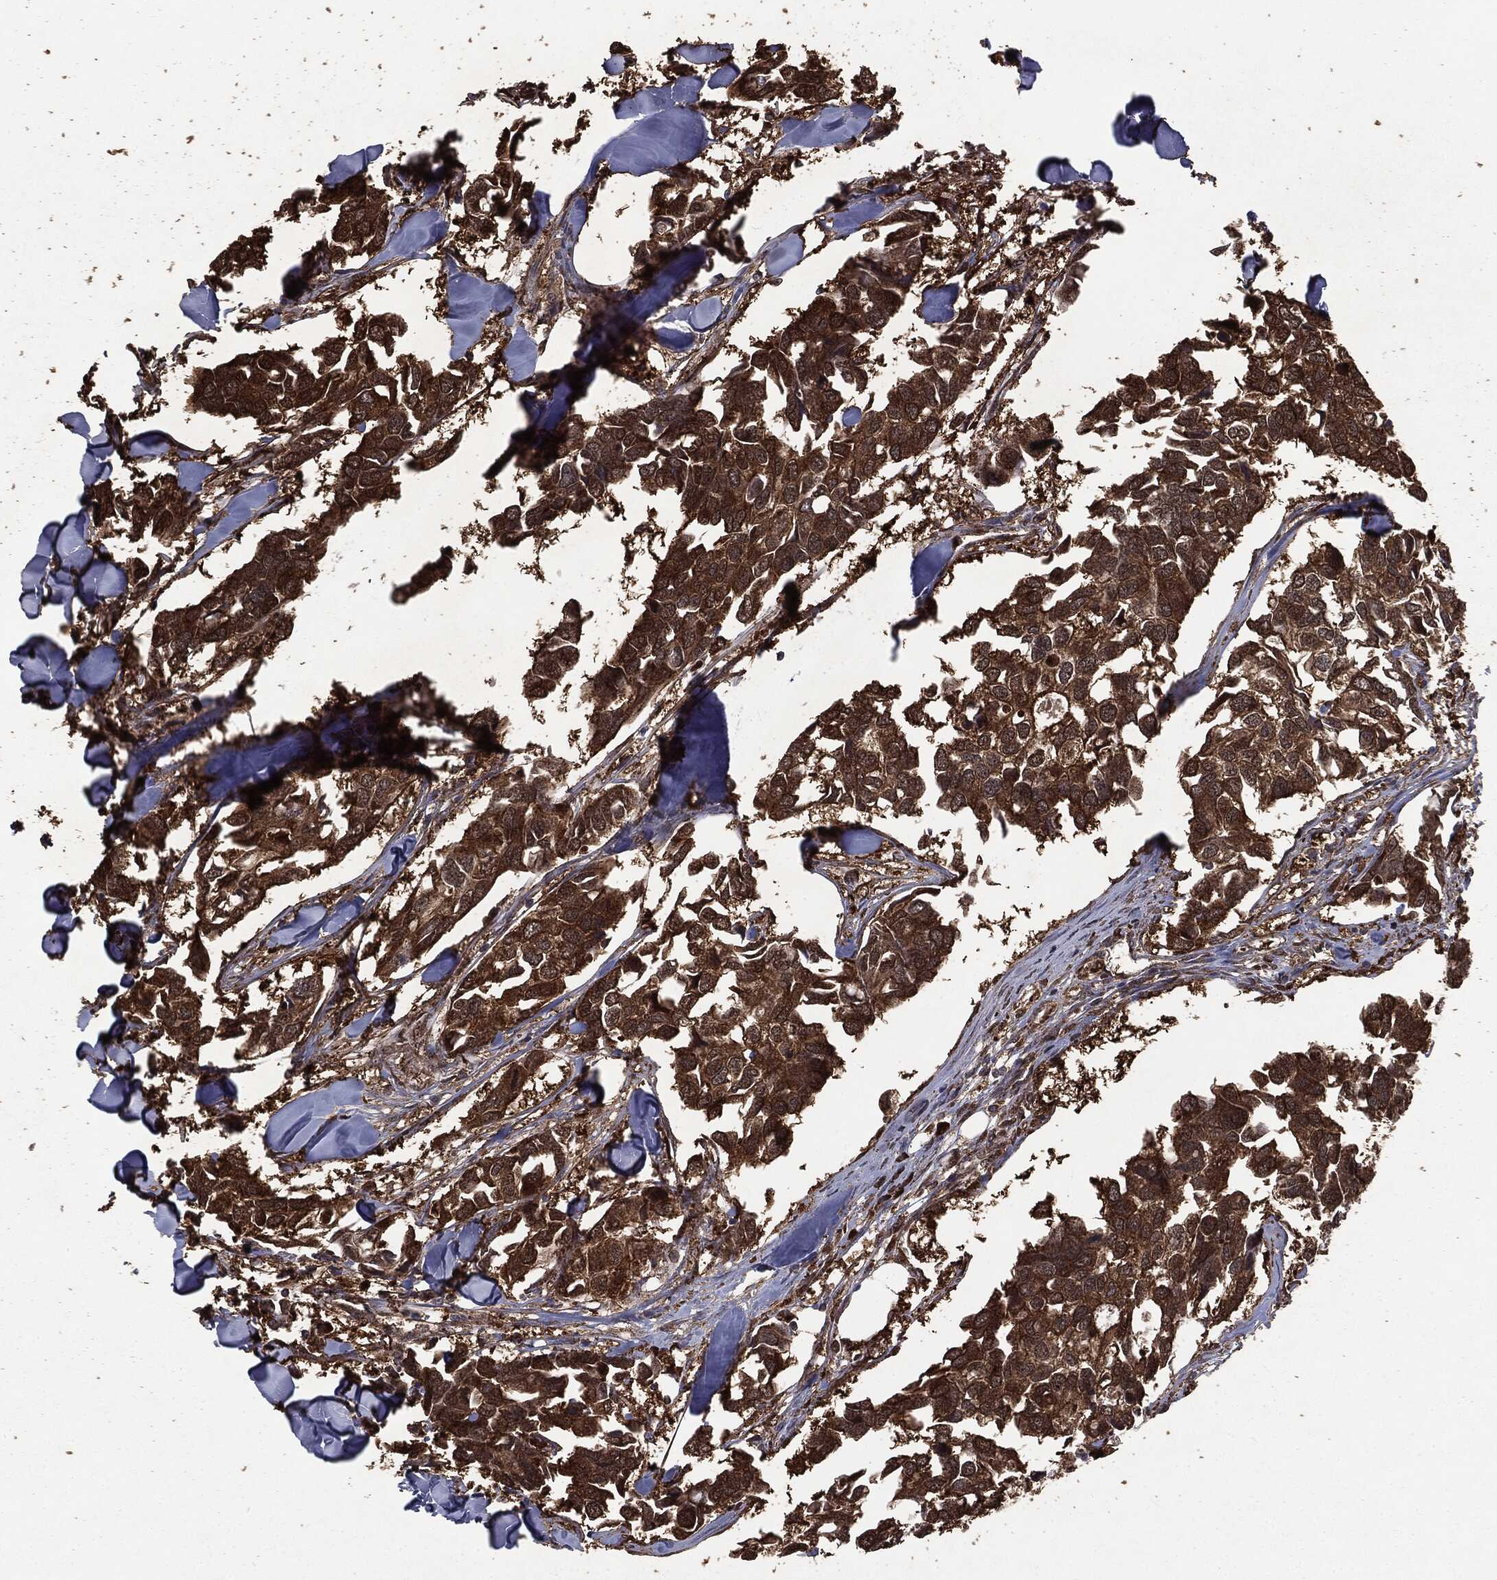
{"staining": {"intensity": "strong", "quantity": ">75%", "location": "cytoplasmic/membranous"}, "tissue": "breast cancer", "cell_type": "Tumor cells", "image_type": "cancer", "snomed": [{"axis": "morphology", "description": "Duct carcinoma"}, {"axis": "topography", "description": "Breast"}], "caption": "Immunohistochemistry of human intraductal carcinoma (breast) shows high levels of strong cytoplasmic/membranous positivity in approximately >75% of tumor cells.", "gene": "NME1", "patient": {"sex": "female", "age": 83}}